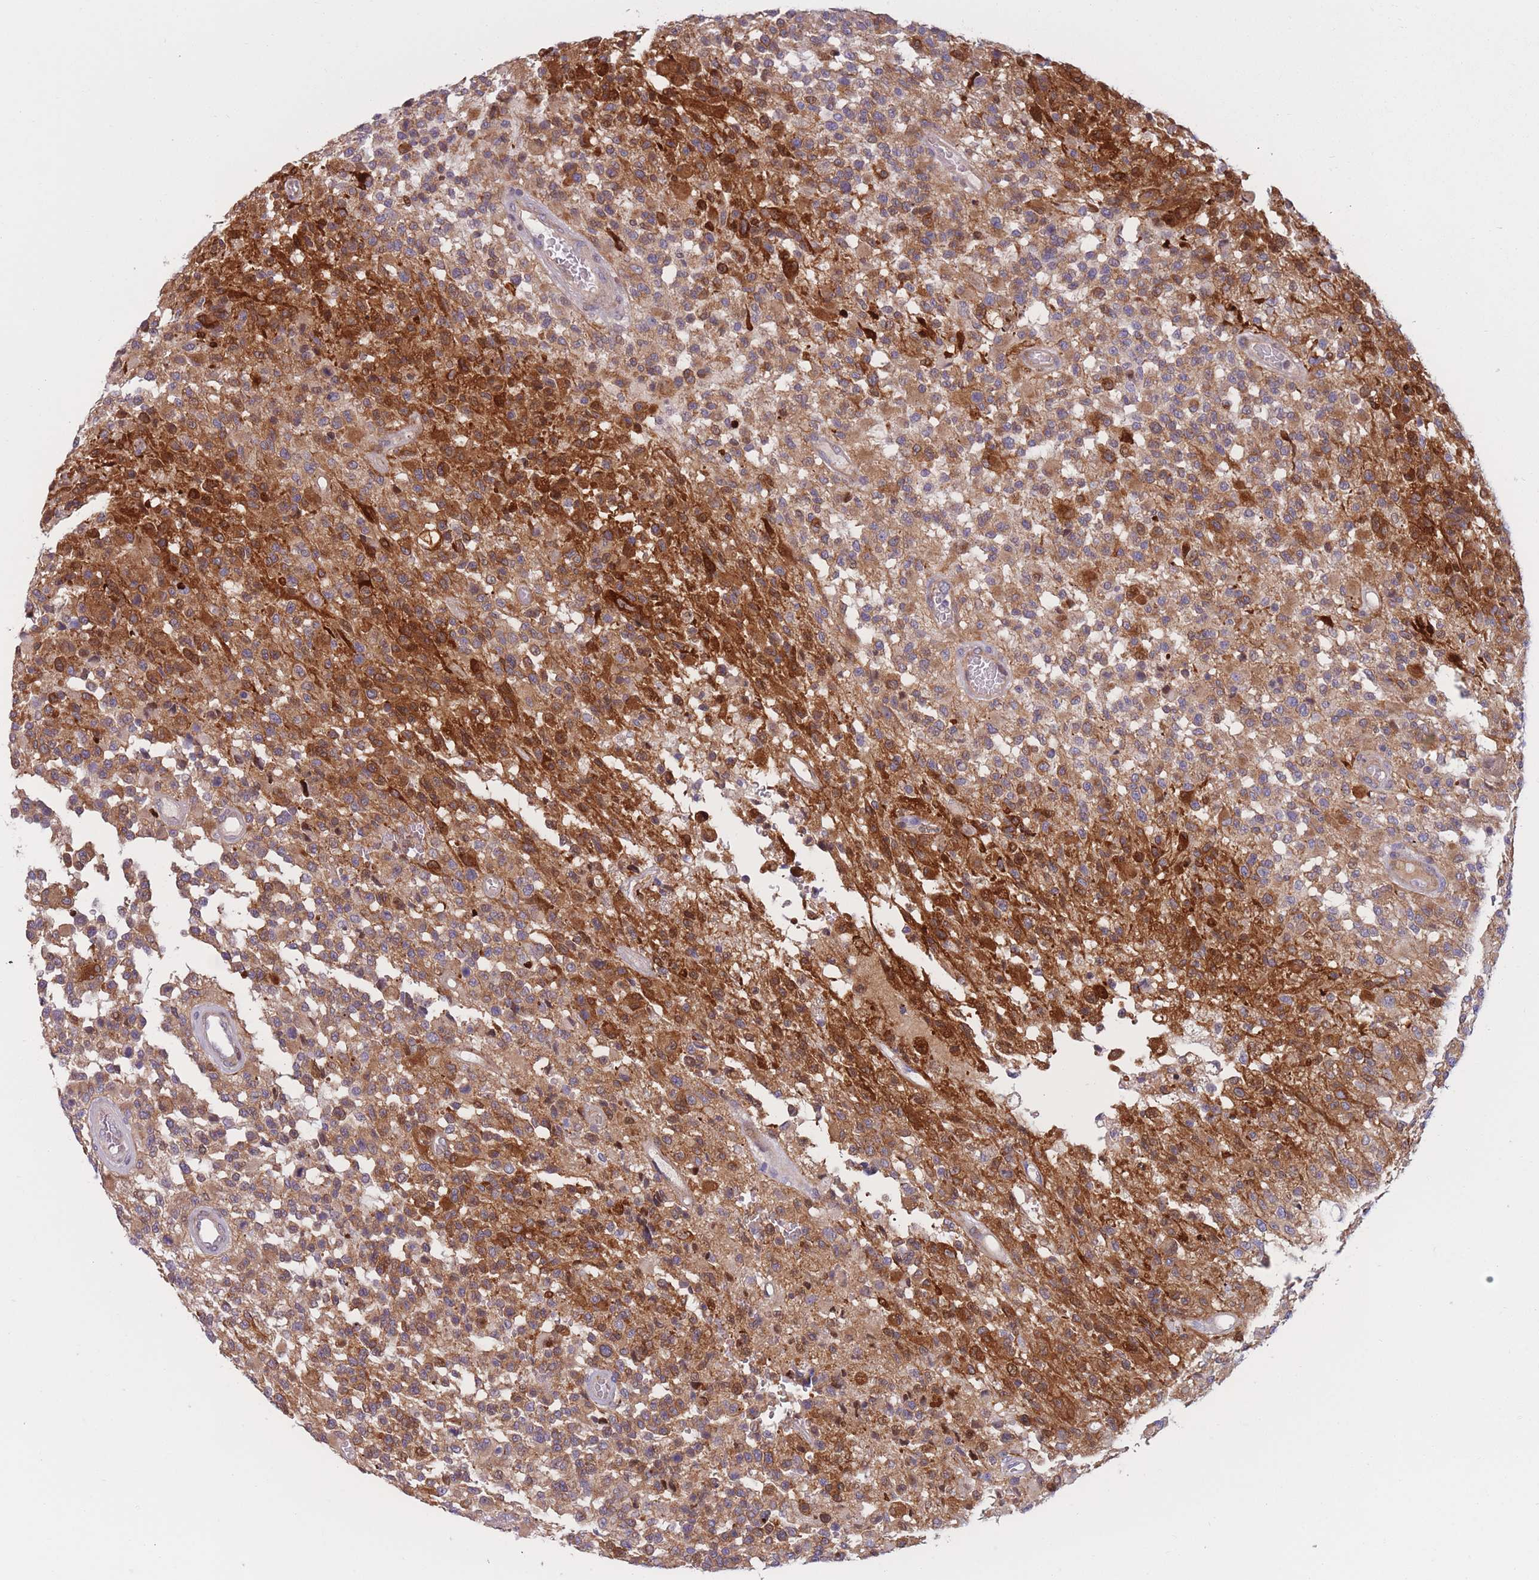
{"staining": {"intensity": "strong", "quantity": "<25%", "location": "cytoplasmic/membranous,nuclear"}, "tissue": "glioma", "cell_type": "Tumor cells", "image_type": "cancer", "snomed": [{"axis": "morphology", "description": "Glioma, malignant, High grade"}, {"axis": "morphology", "description": "Glioblastoma, NOS"}, {"axis": "topography", "description": "Brain"}], "caption": "A micrograph of glioma stained for a protein displays strong cytoplasmic/membranous and nuclear brown staining in tumor cells.", "gene": "PDE4A", "patient": {"sex": "male", "age": 60}}